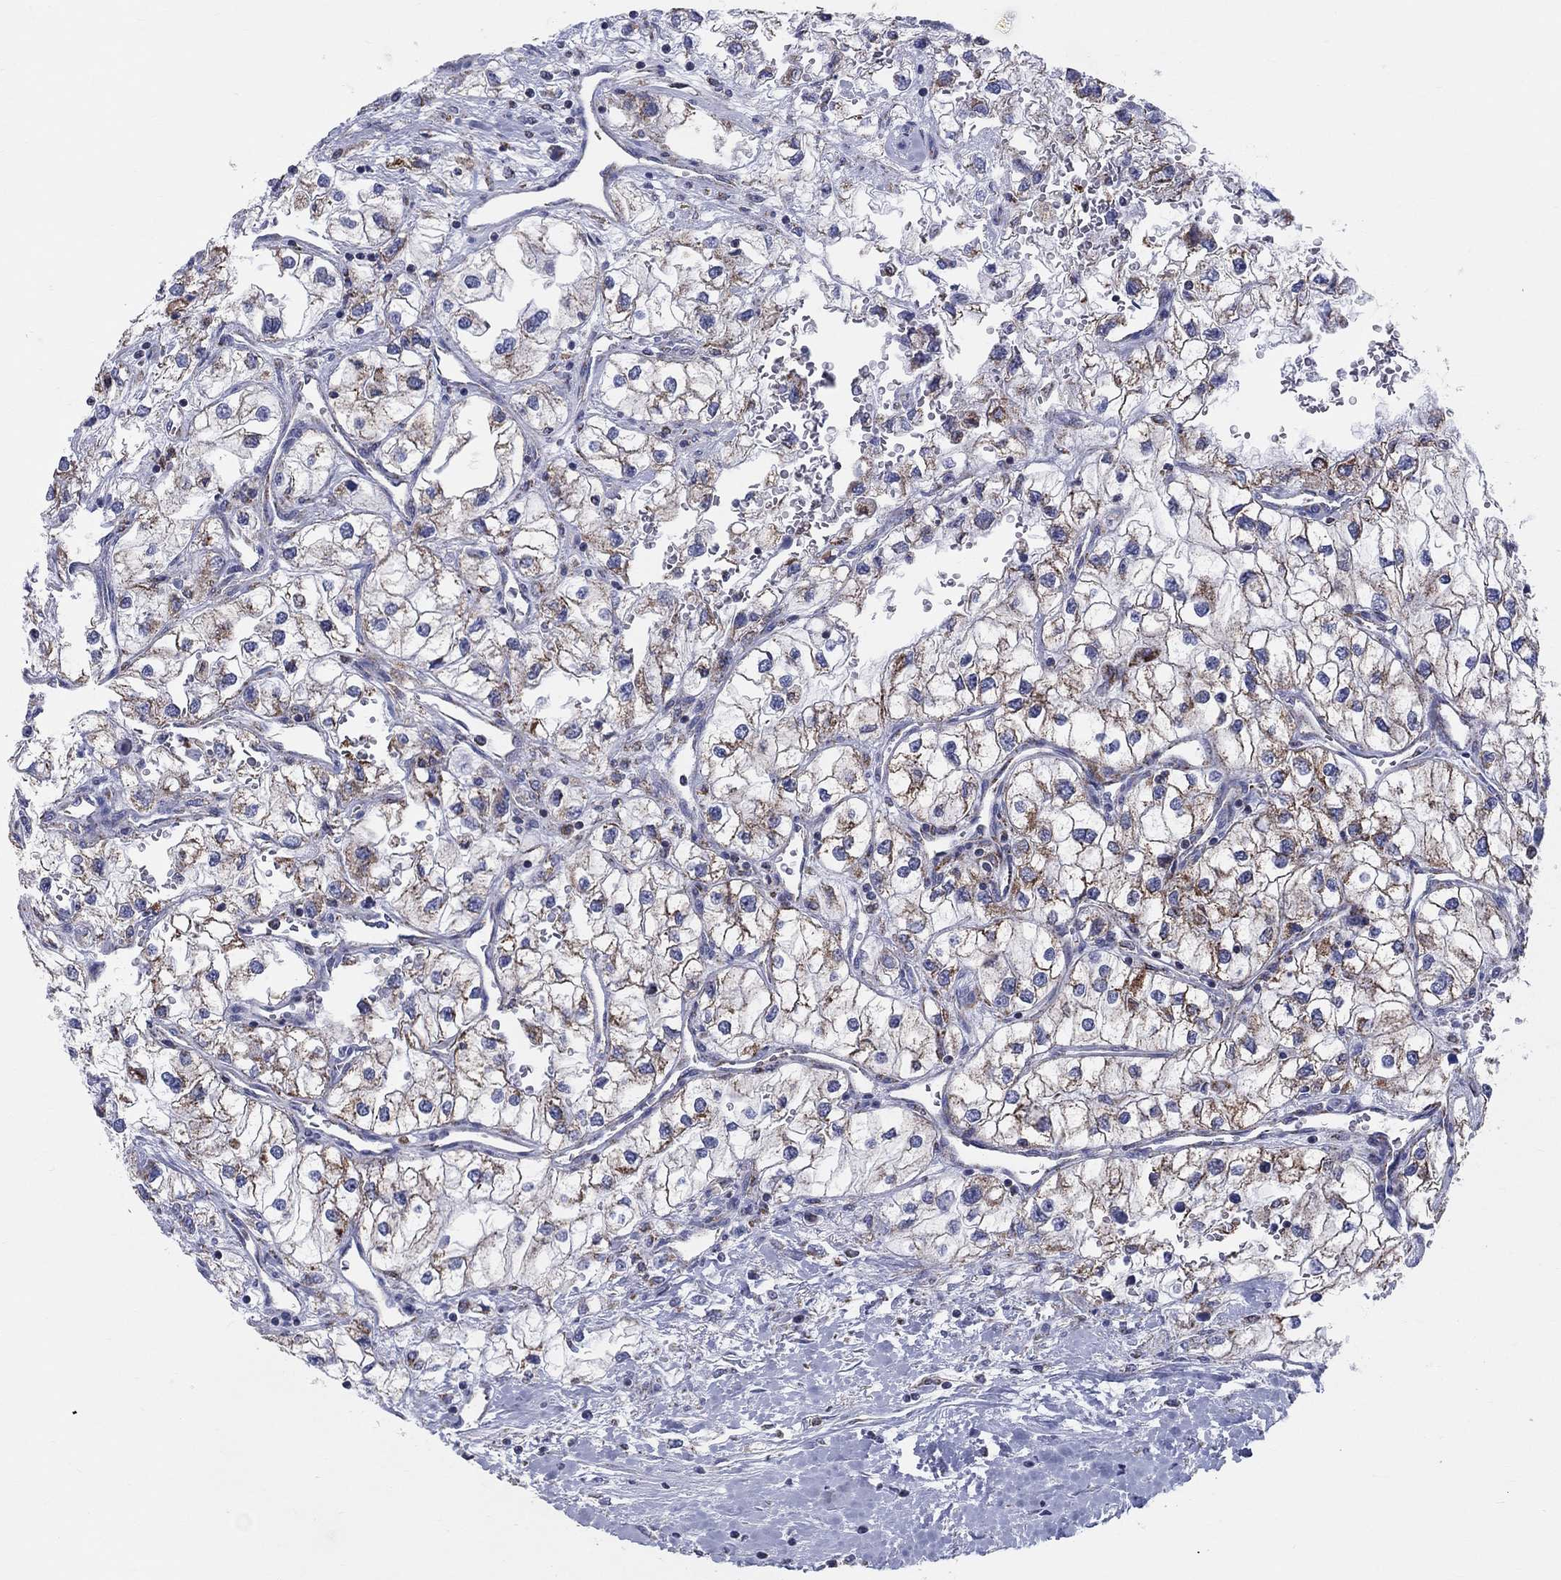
{"staining": {"intensity": "strong", "quantity": "25%-75%", "location": "cytoplasmic/membranous"}, "tissue": "renal cancer", "cell_type": "Tumor cells", "image_type": "cancer", "snomed": [{"axis": "morphology", "description": "Adenocarcinoma, NOS"}, {"axis": "topography", "description": "Kidney"}], "caption": "Tumor cells demonstrate high levels of strong cytoplasmic/membranous positivity in about 25%-75% of cells in renal adenocarcinoma.", "gene": "KISS1R", "patient": {"sex": "male", "age": 59}}